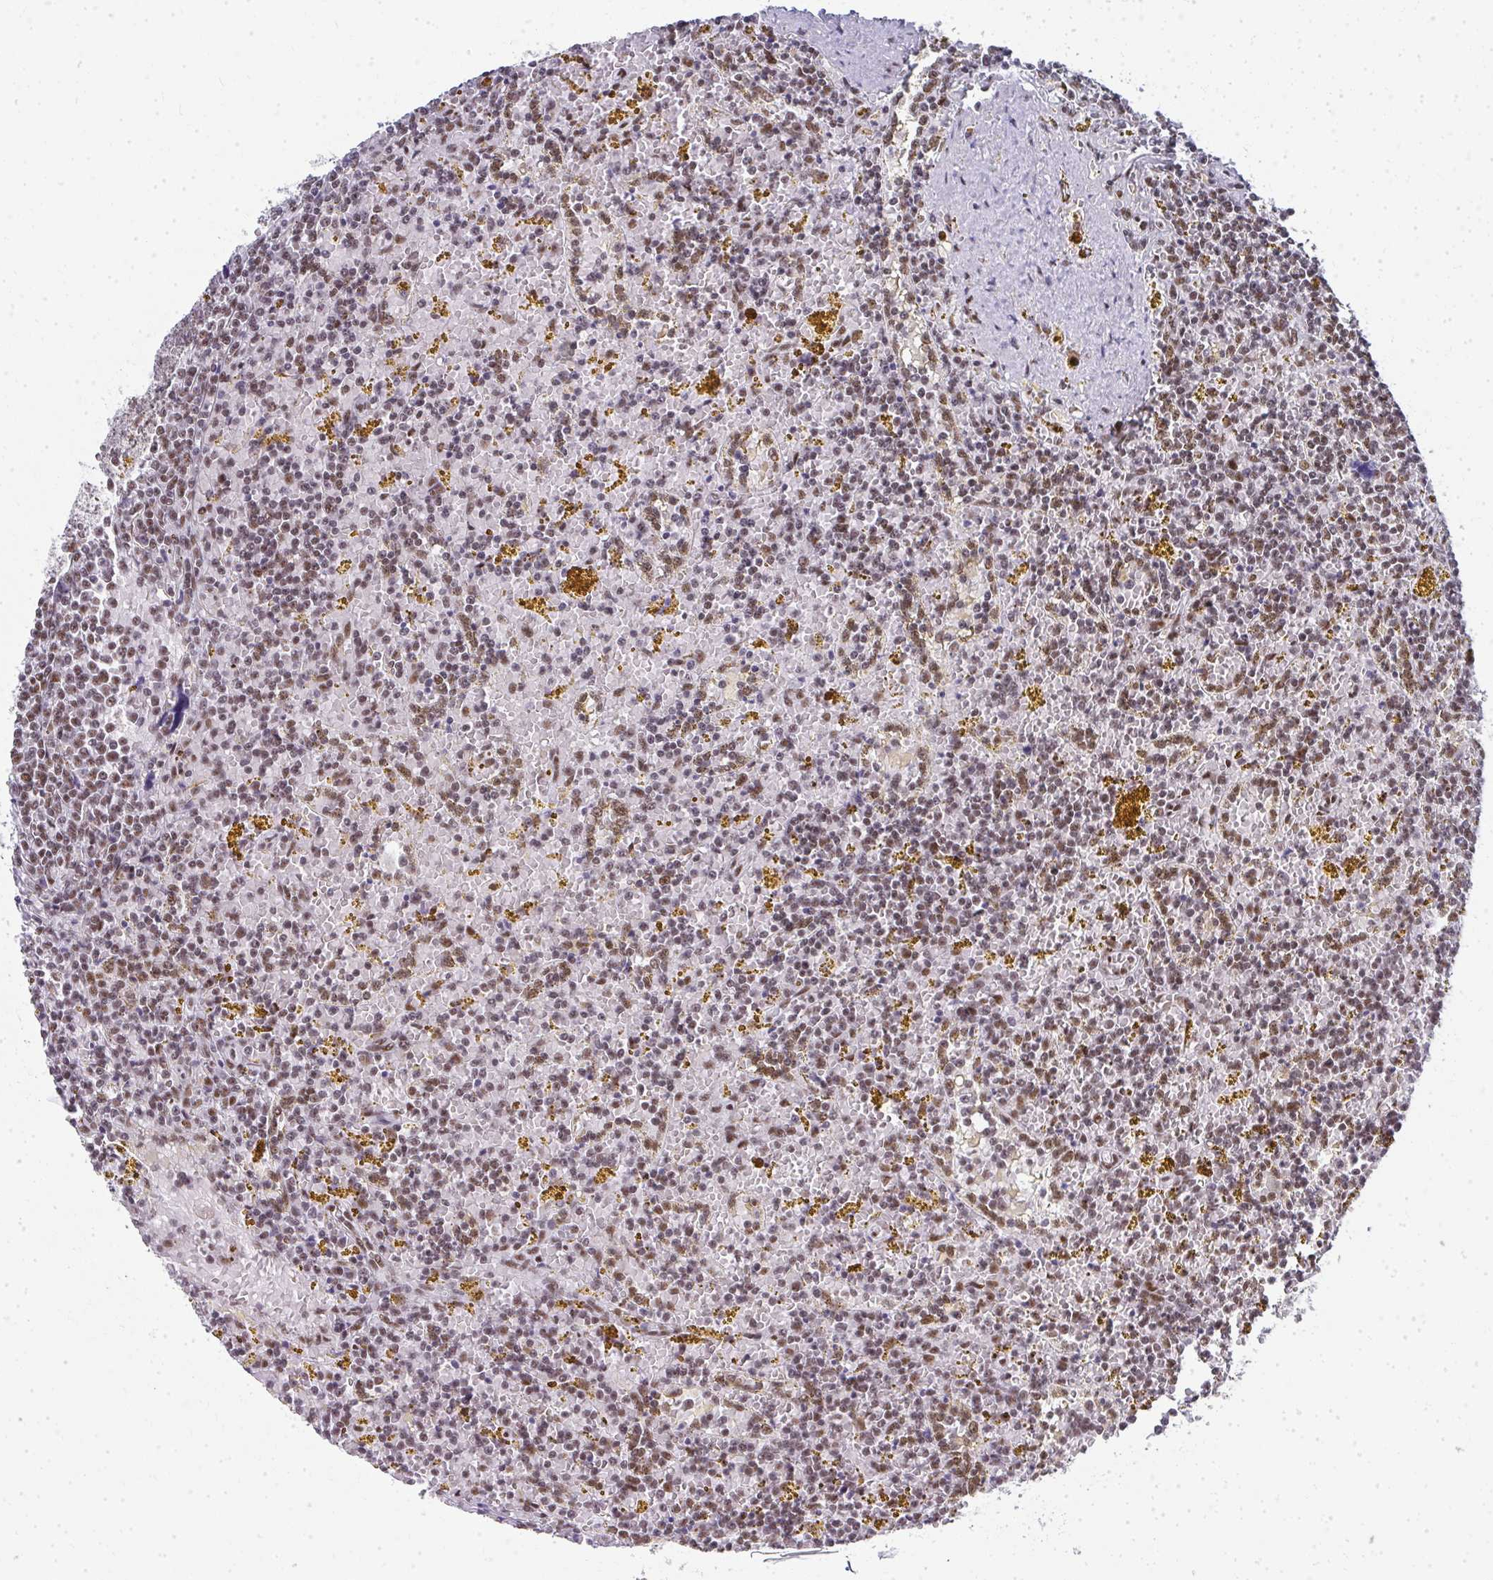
{"staining": {"intensity": "moderate", "quantity": "25%-75%", "location": "nuclear"}, "tissue": "lymphoma", "cell_type": "Tumor cells", "image_type": "cancer", "snomed": [{"axis": "morphology", "description": "Malignant lymphoma, non-Hodgkin's type, Low grade"}, {"axis": "topography", "description": "Spleen"}, {"axis": "topography", "description": "Lymph node"}], "caption": "IHC image of human malignant lymphoma, non-Hodgkin's type (low-grade) stained for a protein (brown), which reveals medium levels of moderate nuclear positivity in about 25%-75% of tumor cells.", "gene": "CREBBP", "patient": {"sex": "female", "age": 66}}